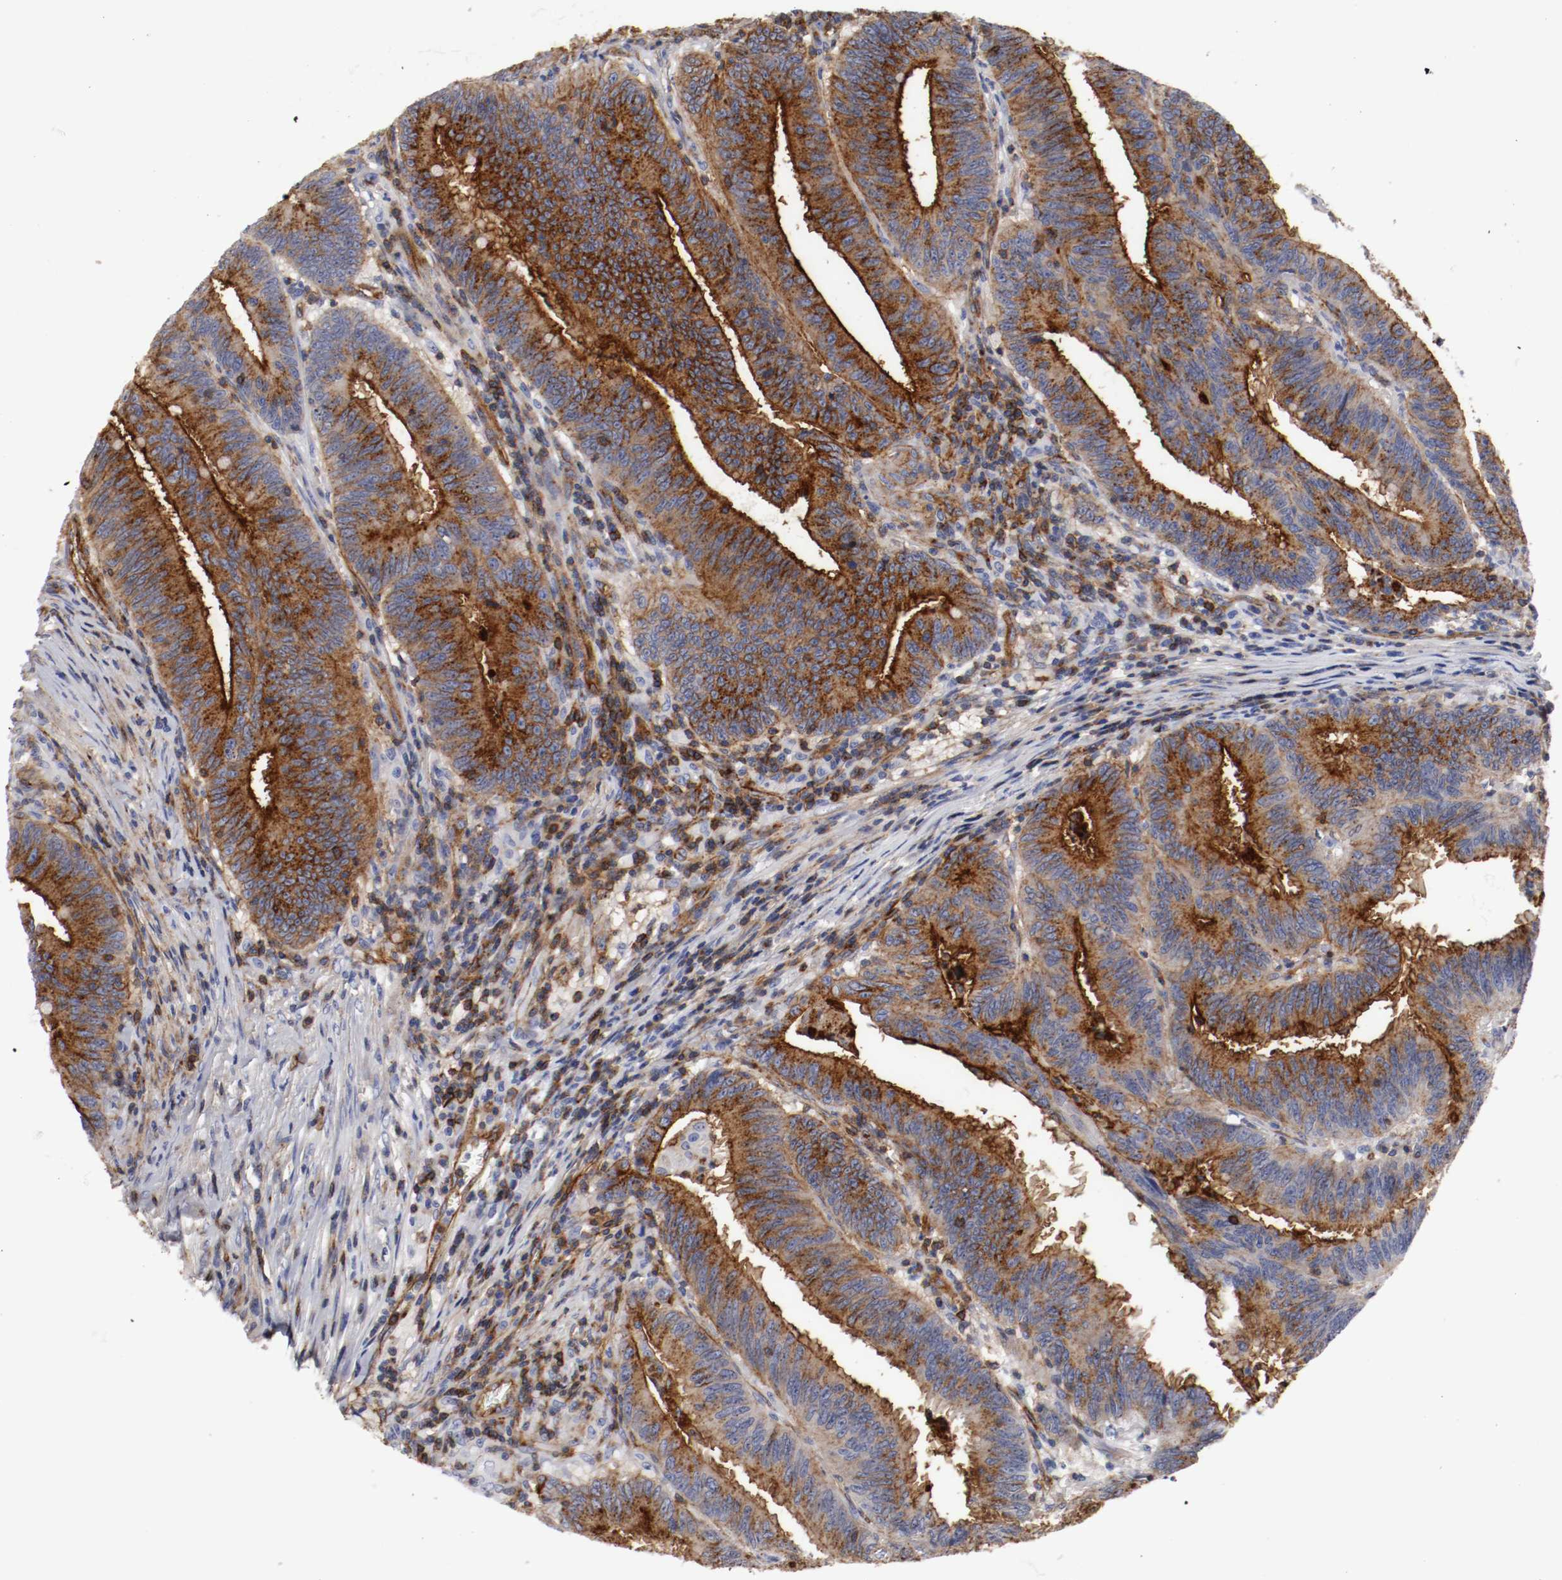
{"staining": {"intensity": "strong", "quantity": ">75%", "location": "cytoplasmic/membranous"}, "tissue": "colorectal cancer", "cell_type": "Tumor cells", "image_type": "cancer", "snomed": [{"axis": "morphology", "description": "Adenocarcinoma, NOS"}, {"axis": "topography", "description": "Colon"}], "caption": "Immunohistochemical staining of colorectal cancer exhibits high levels of strong cytoplasmic/membranous staining in about >75% of tumor cells.", "gene": "IFITM1", "patient": {"sex": "male", "age": 45}}